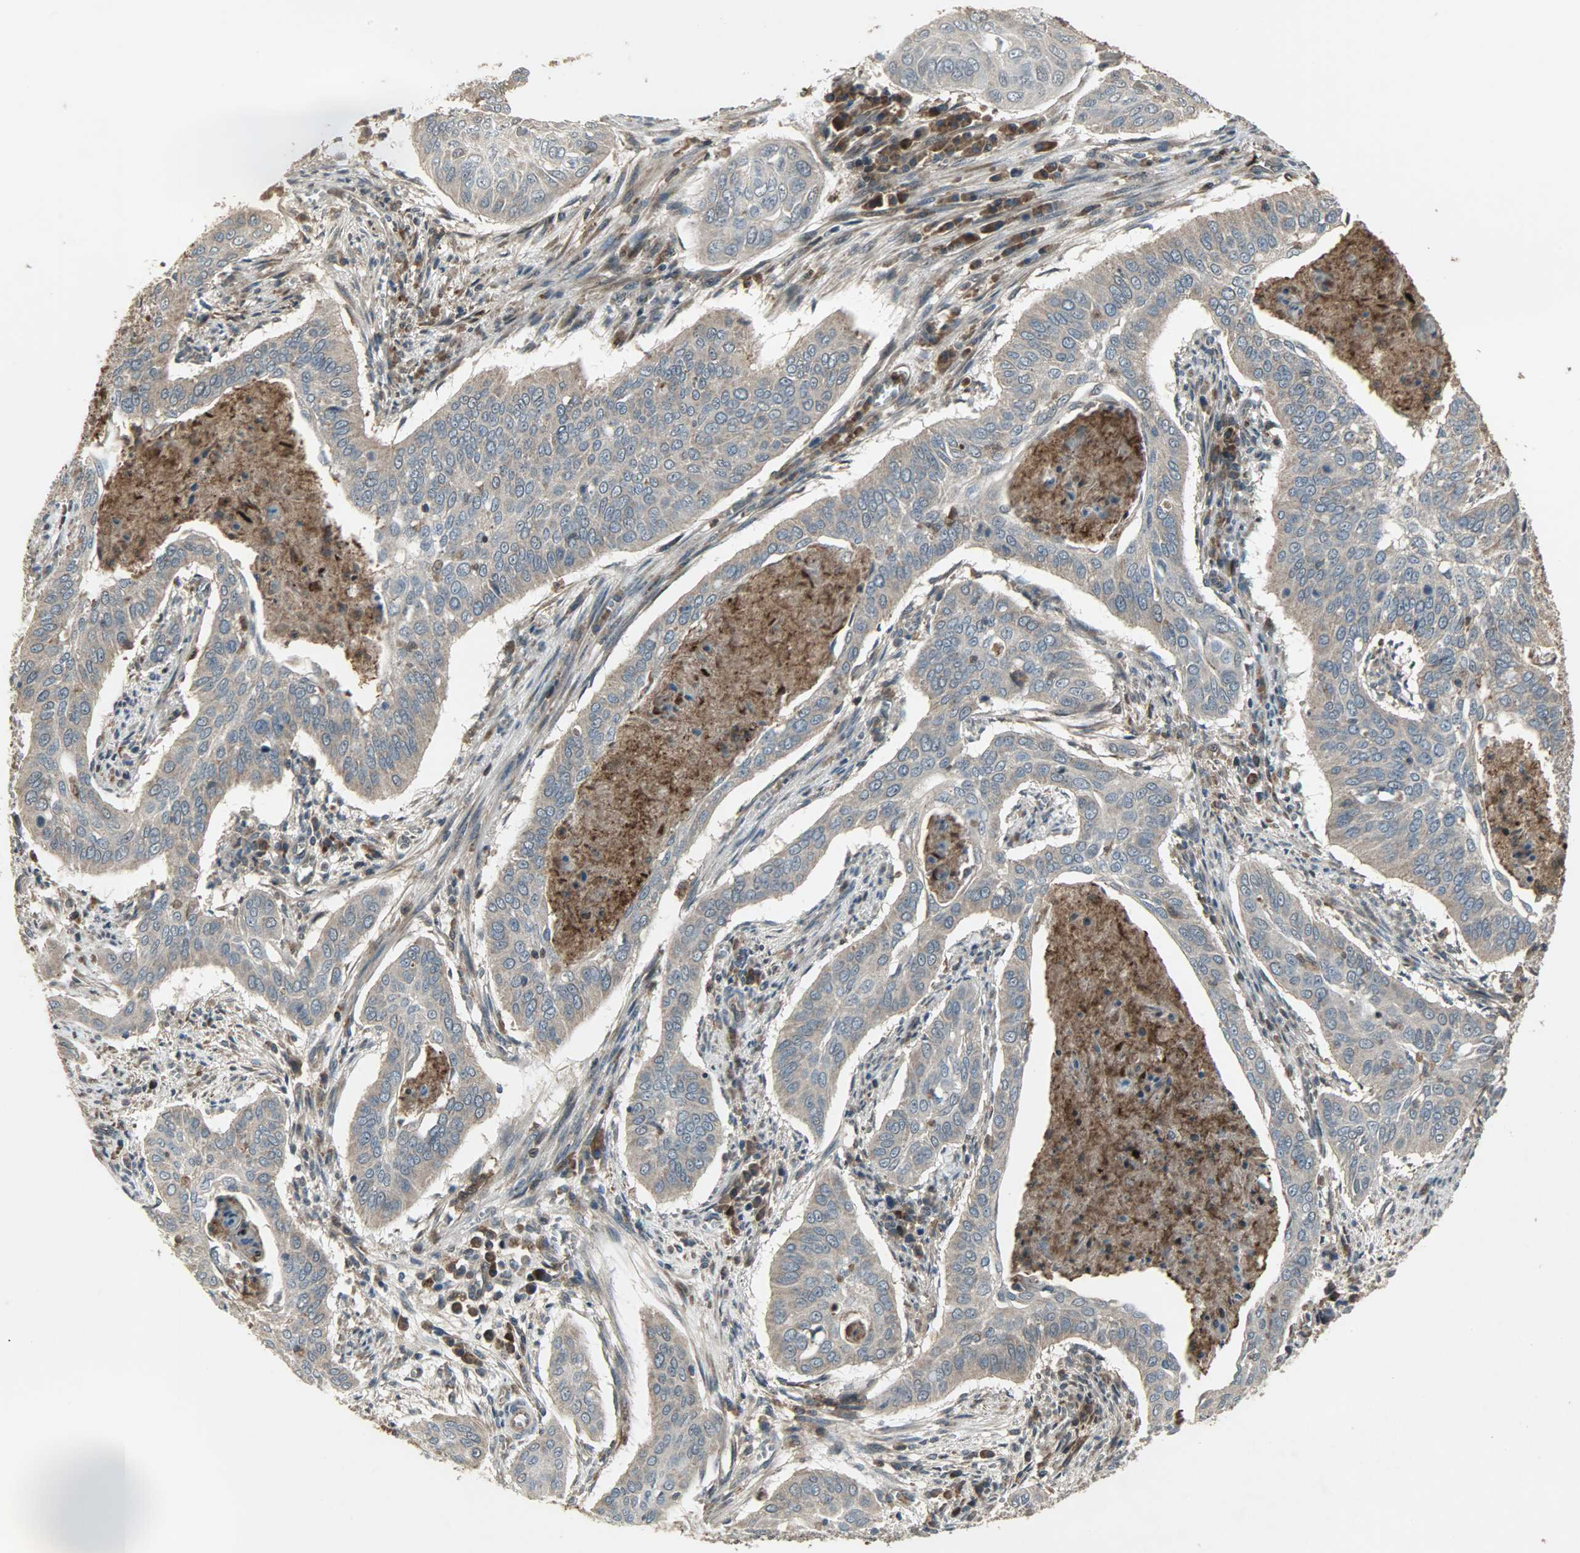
{"staining": {"intensity": "moderate", "quantity": ">75%", "location": "cytoplasmic/membranous"}, "tissue": "cervical cancer", "cell_type": "Tumor cells", "image_type": "cancer", "snomed": [{"axis": "morphology", "description": "Squamous cell carcinoma, NOS"}, {"axis": "topography", "description": "Cervix"}], "caption": "Protein expression analysis of cervical squamous cell carcinoma exhibits moderate cytoplasmic/membranous expression in approximately >75% of tumor cells. (DAB IHC, brown staining for protein, blue staining for nuclei).", "gene": "AMT", "patient": {"sex": "female", "age": 39}}